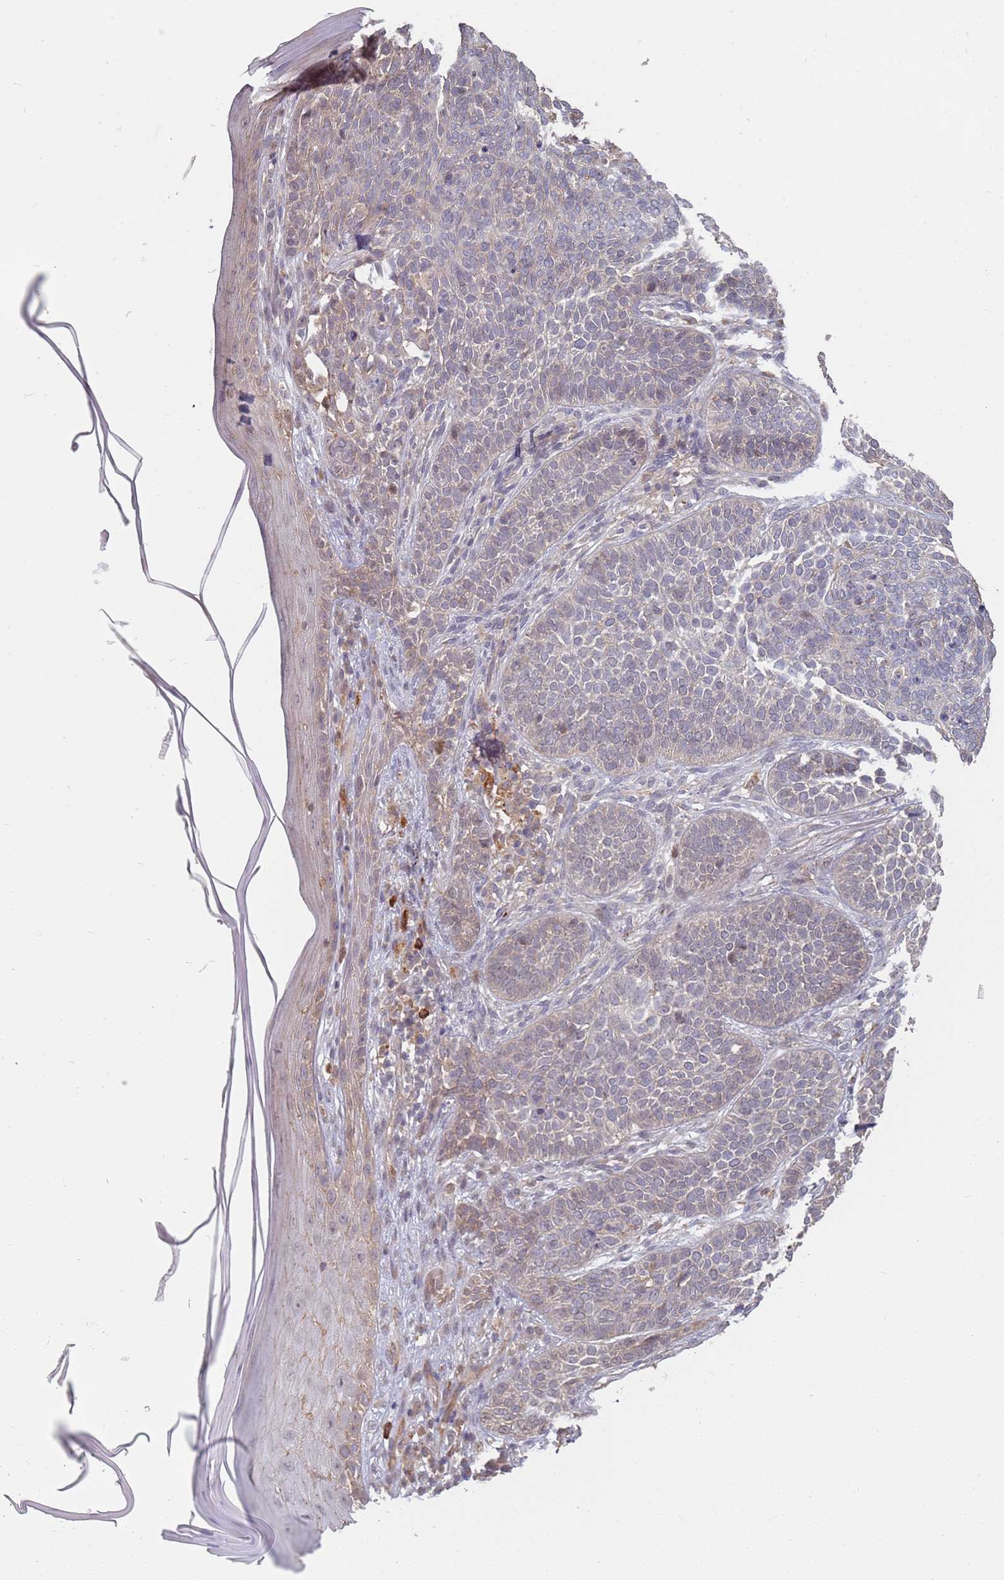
{"staining": {"intensity": "weak", "quantity": "<25%", "location": "cytoplasmic/membranous"}, "tissue": "skin cancer", "cell_type": "Tumor cells", "image_type": "cancer", "snomed": [{"axis": "morphology", "description": "Basal cell carcinoma"}, {"axis": "topography", "description": "Skin"}], "caption": "Tumor cells are negative for brown protein staining in skin basal cell carcinoma.", "gene": "MPEG1", "patient": {"sex": "male", "age": 85}}